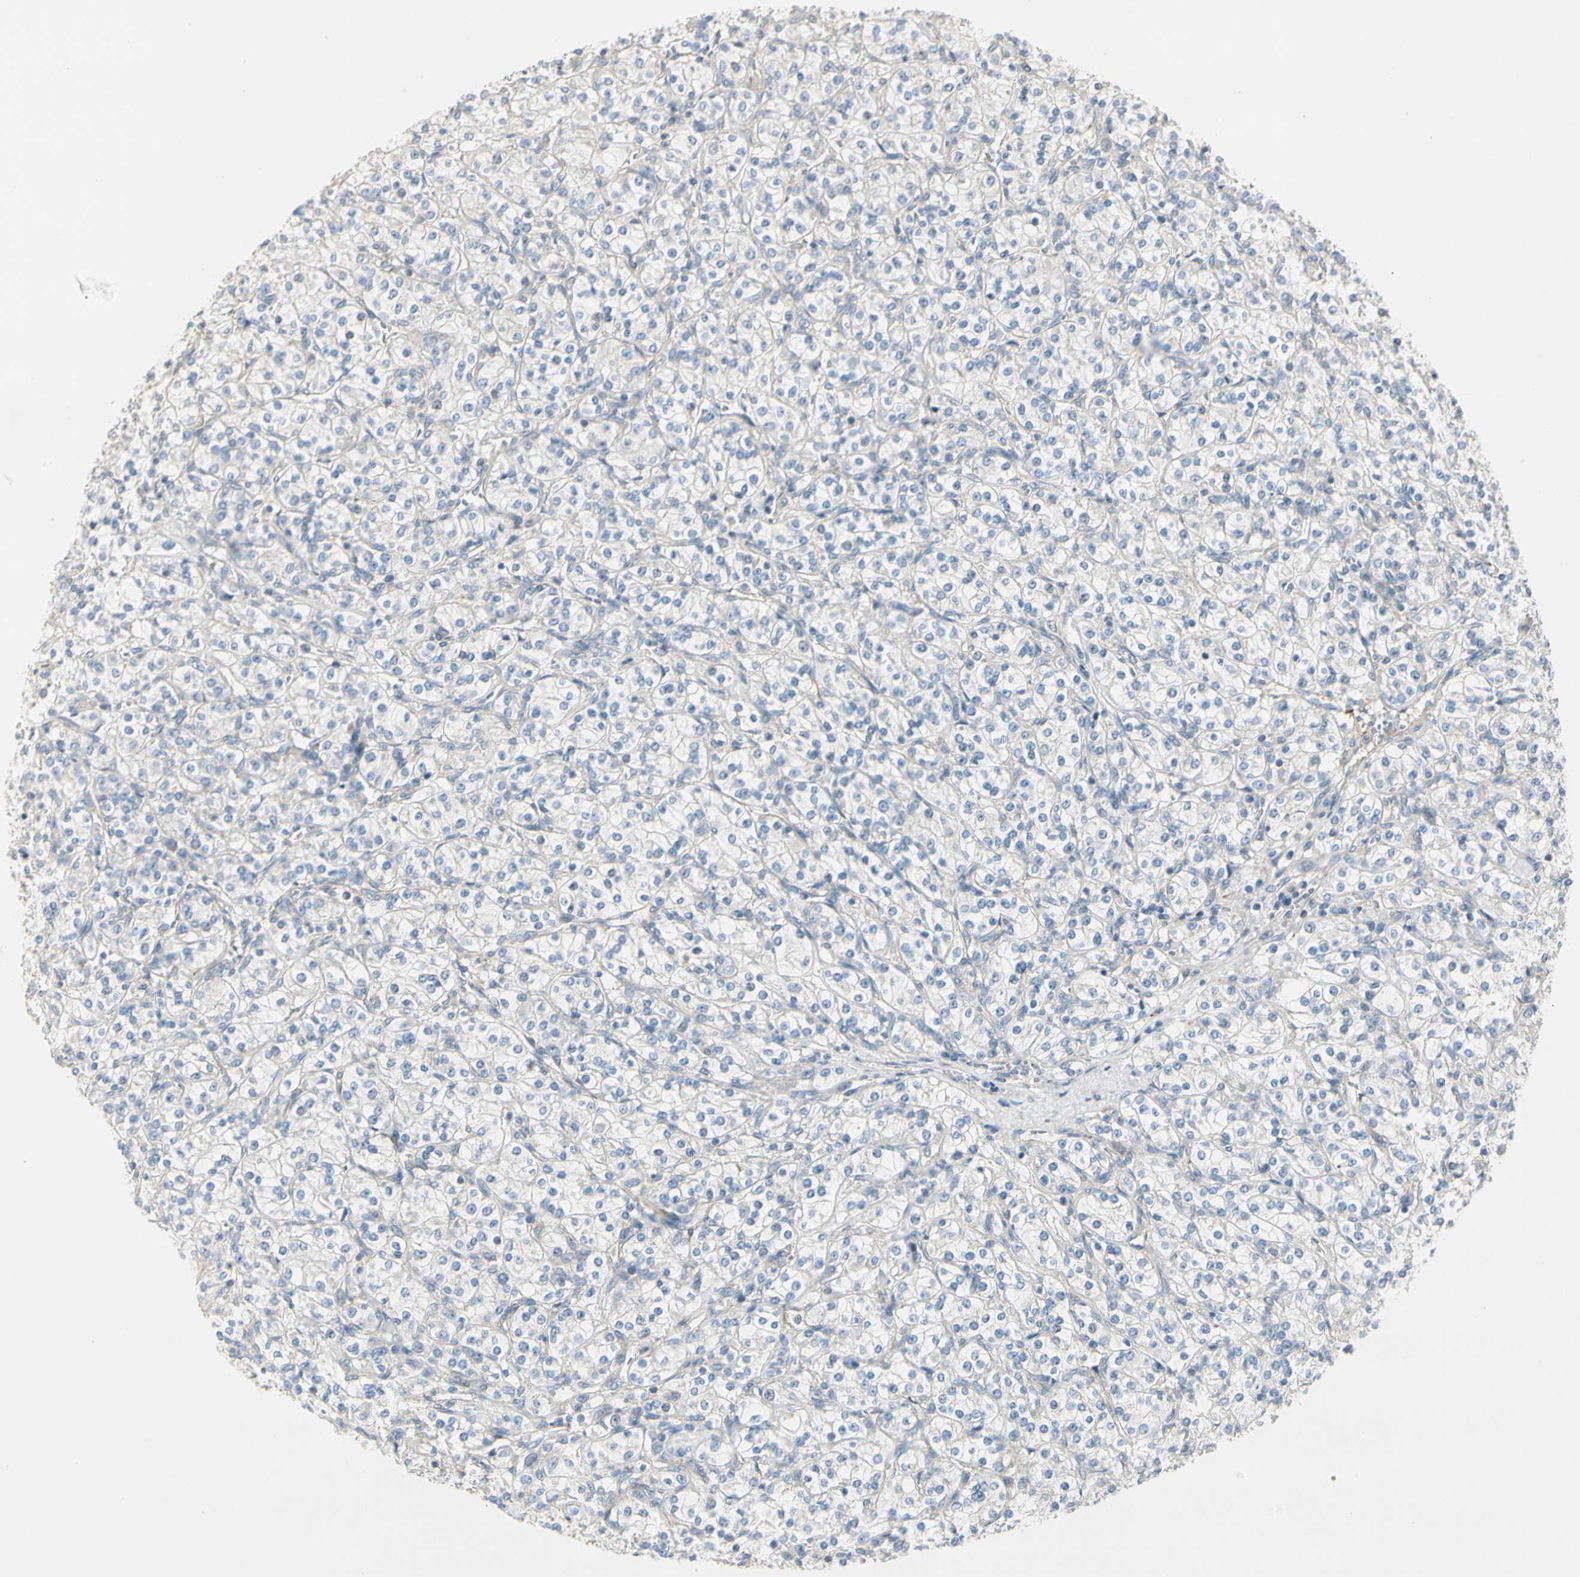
{"staining": {"intensity": "negative", "quantity": "none", "location": "none"}, "tissue": "renal cancer", "cell_type": "Tumor cells", "image_type": "cancer", "snomed": [{"axis": "morphology", "description": "Adenocarcinoma, NOS"}, {"axis": "topography", "description": "Kidney"}], "caption": "DAB immunohistochemical staining of human adenocarcinoma (renal) exhibits no significant staining in tumor cells.", "gene": "ADGRA3", "patient": {"sex": "male", "age": 77}}